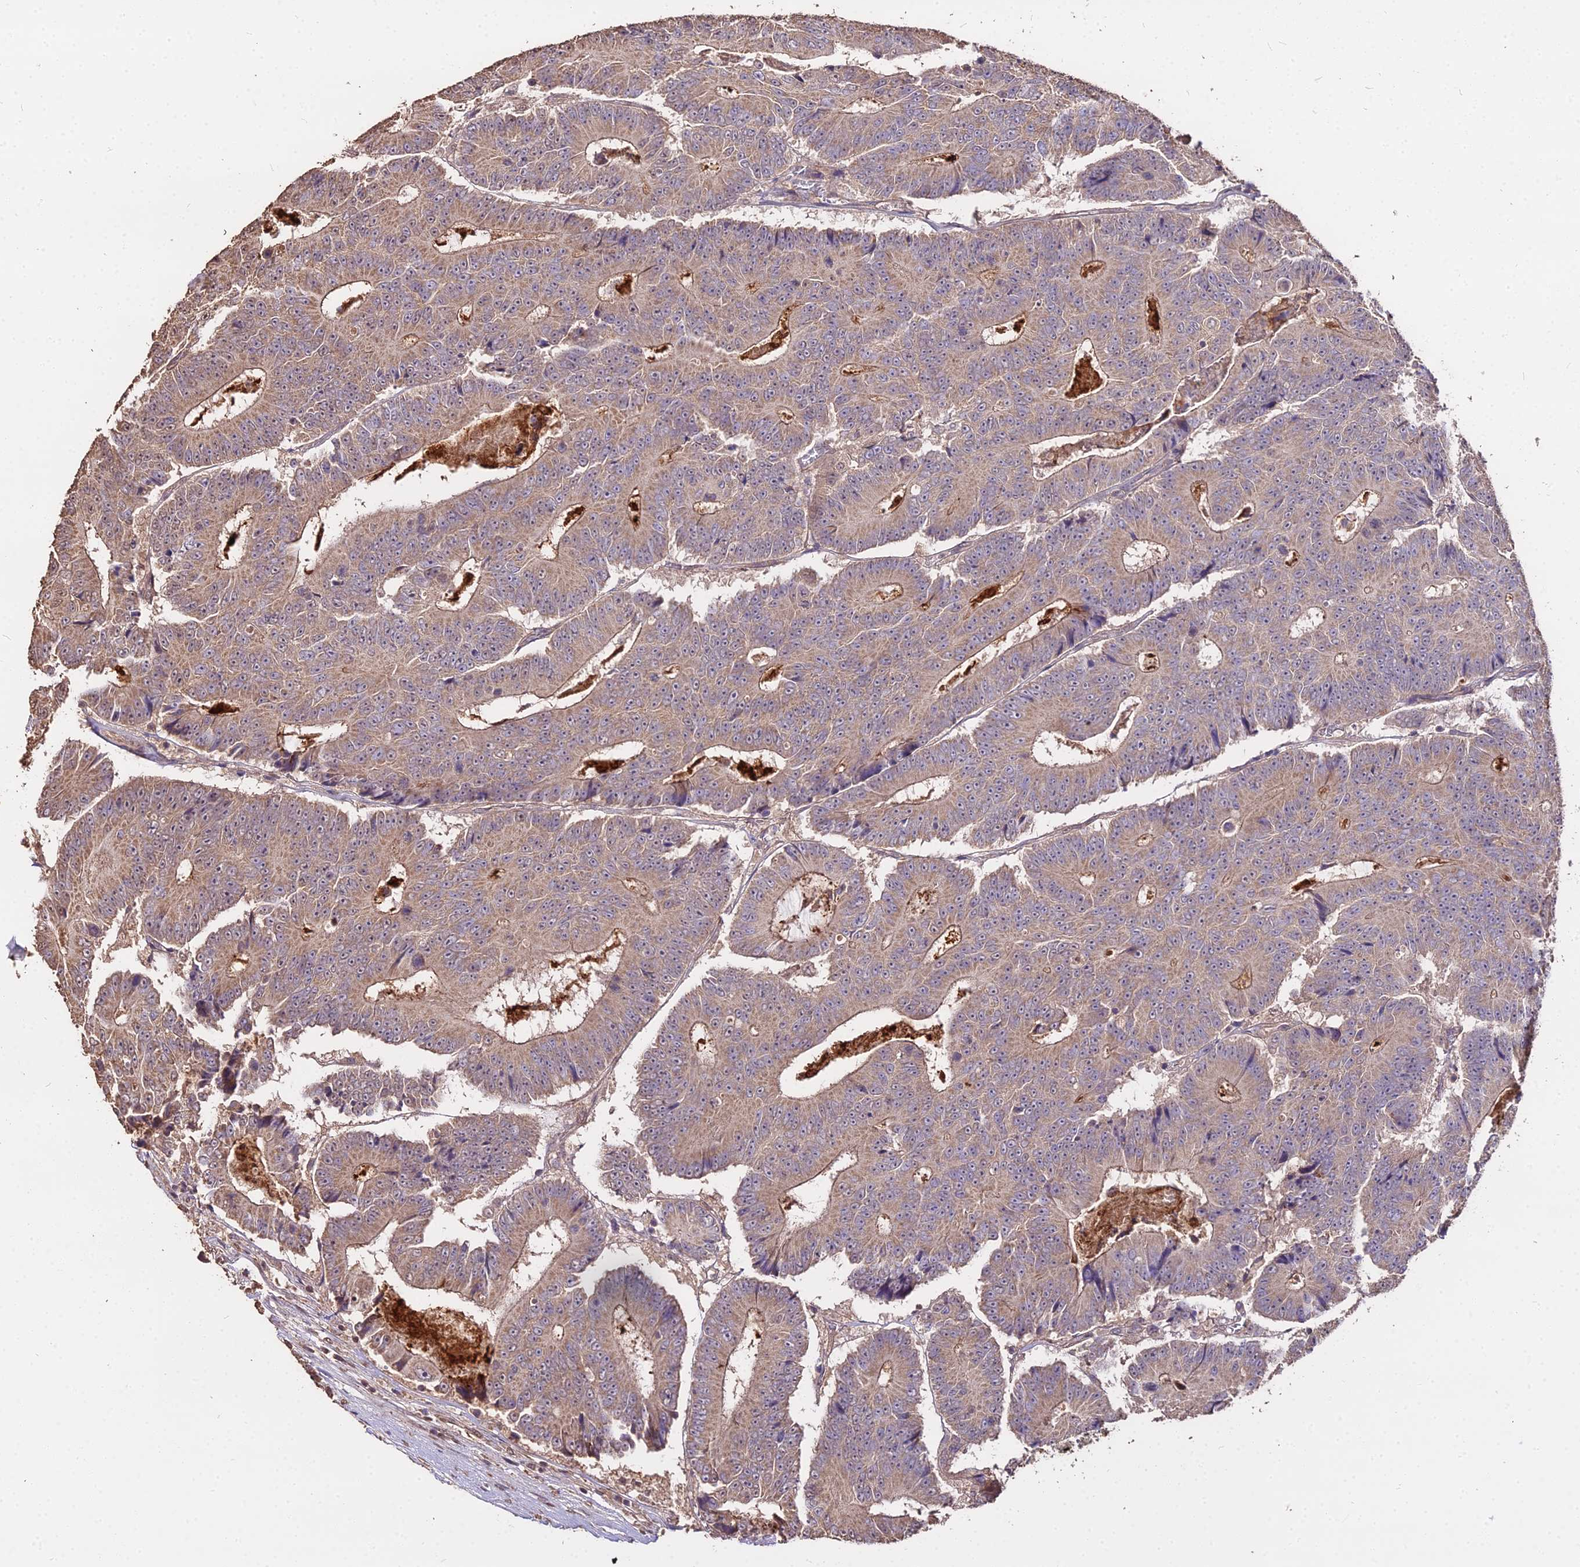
{"staining": {"intensity": "weak", "quantity": ">75%", "location": "cytoplasmic/membranous"}, "tissue": "colorectal cancer", "cell_type": "Tumor cells", "image_type": "cancer", "snomed": [{"axis": "morphology", "description": "Adenocarcinoma, NOS"}, {"axis": "topography", "description": "Colon"}], "caption": "An immunohistochemistry photomicrograph of tumor tissue is shown. Protein staining in brown shows weak cytoplasmic/membranous positivity in colorectal adenocarcinoma within tumor cells. (brown staining indicates protein expression, while blue staining denotes nuclei).", "gene": "METTL13", "patient": {"sex": "male", "age": 83}}